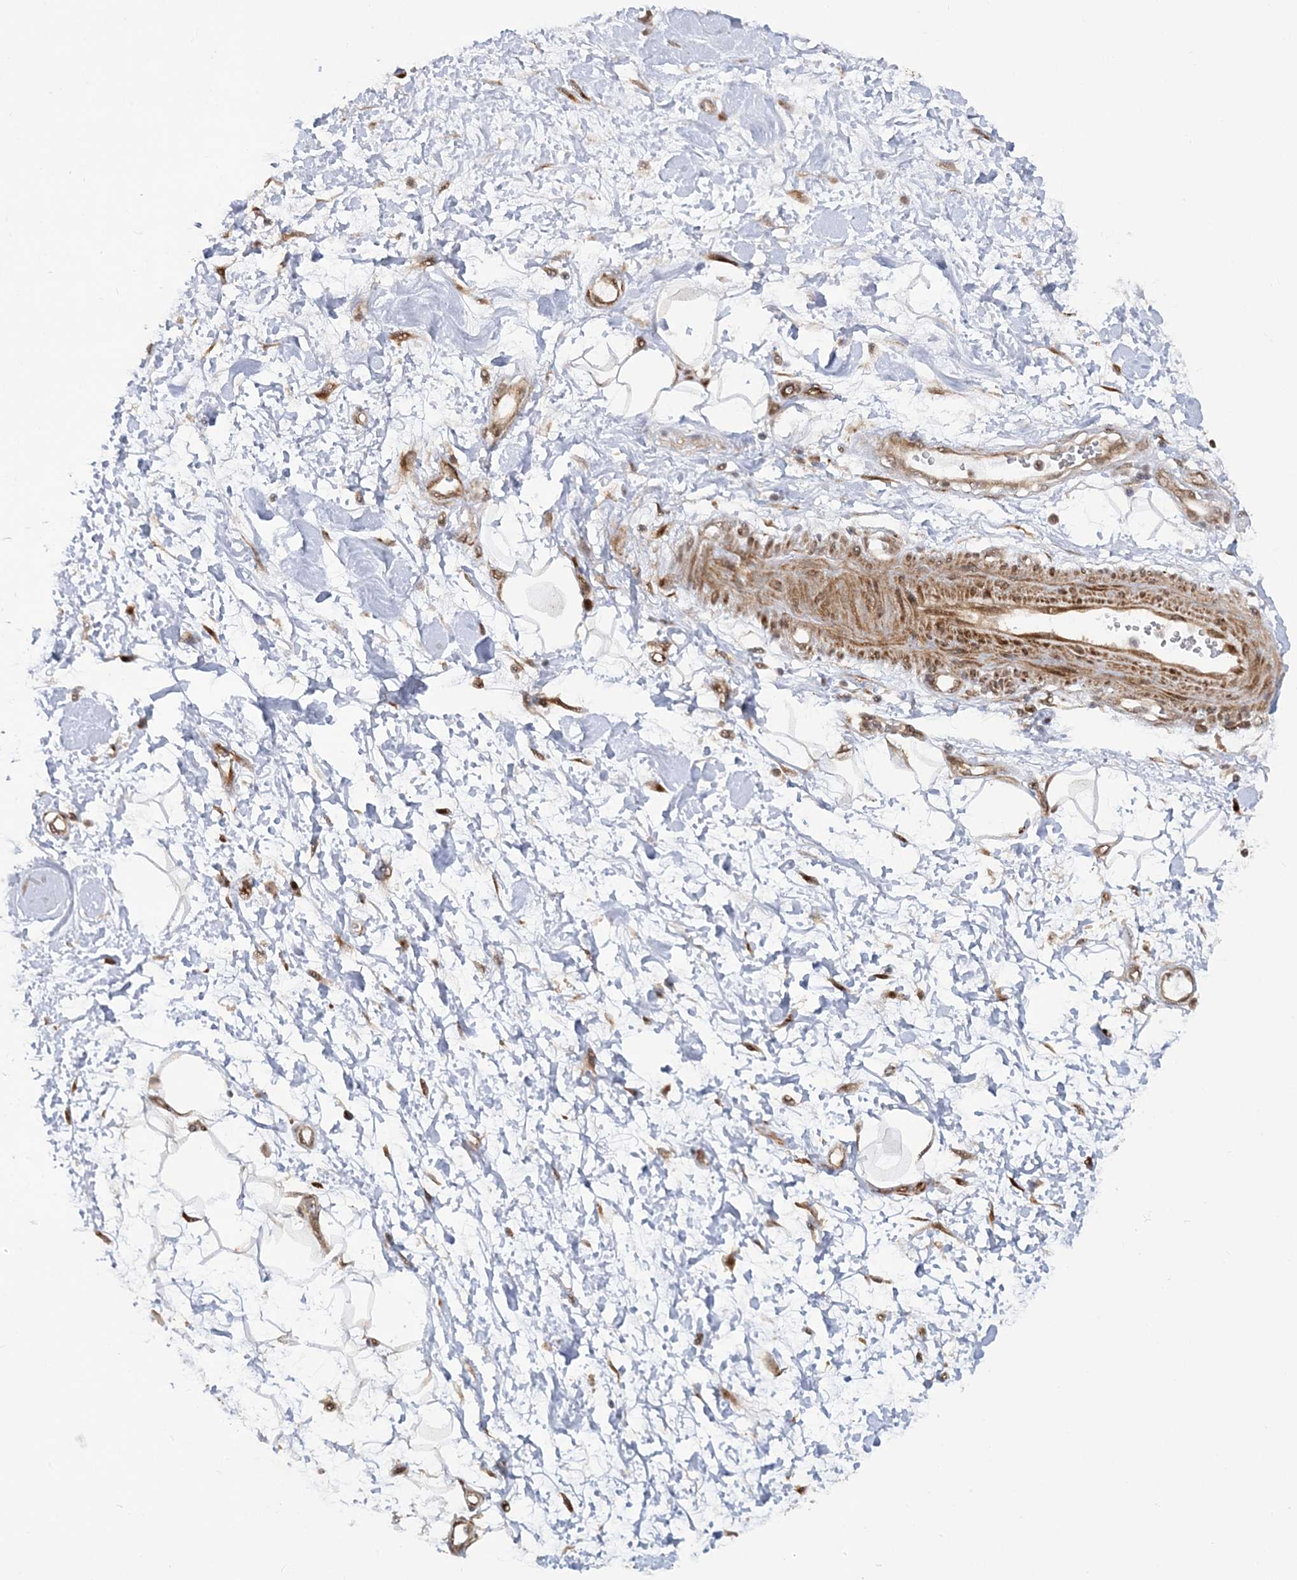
{"staining": {"intensity": "weak", "quantity": ">75%", "location": "cytoplasmic/membranous"}, "tissue": "adipose tissue", "cell_type": "Adipocytes", "image_type": "normal", "snomed": [{"axis": "morphology", "description": "Normal tissue, NOS"}, {"axis": "morphology", "description": "Adenocarcinoma, NOS"}, {"axis": "topography", "description": "Pancreas"}, {"axis": "topography", "description": "Peripheral nerve tissue"}], "caption": "Immunohistochemistry (IHC) micrograph of normal adipose tissue: human adipose tissue stained using immunohistochemistry exhibits low levels of weak protein expression localized specifically in the cytoplasmic/membranous of adipocytes, appearing as a cytoplasmic/membranous brown color.", "gene": "MRPL47", "patient": {"sex": "male", "age": 59}}